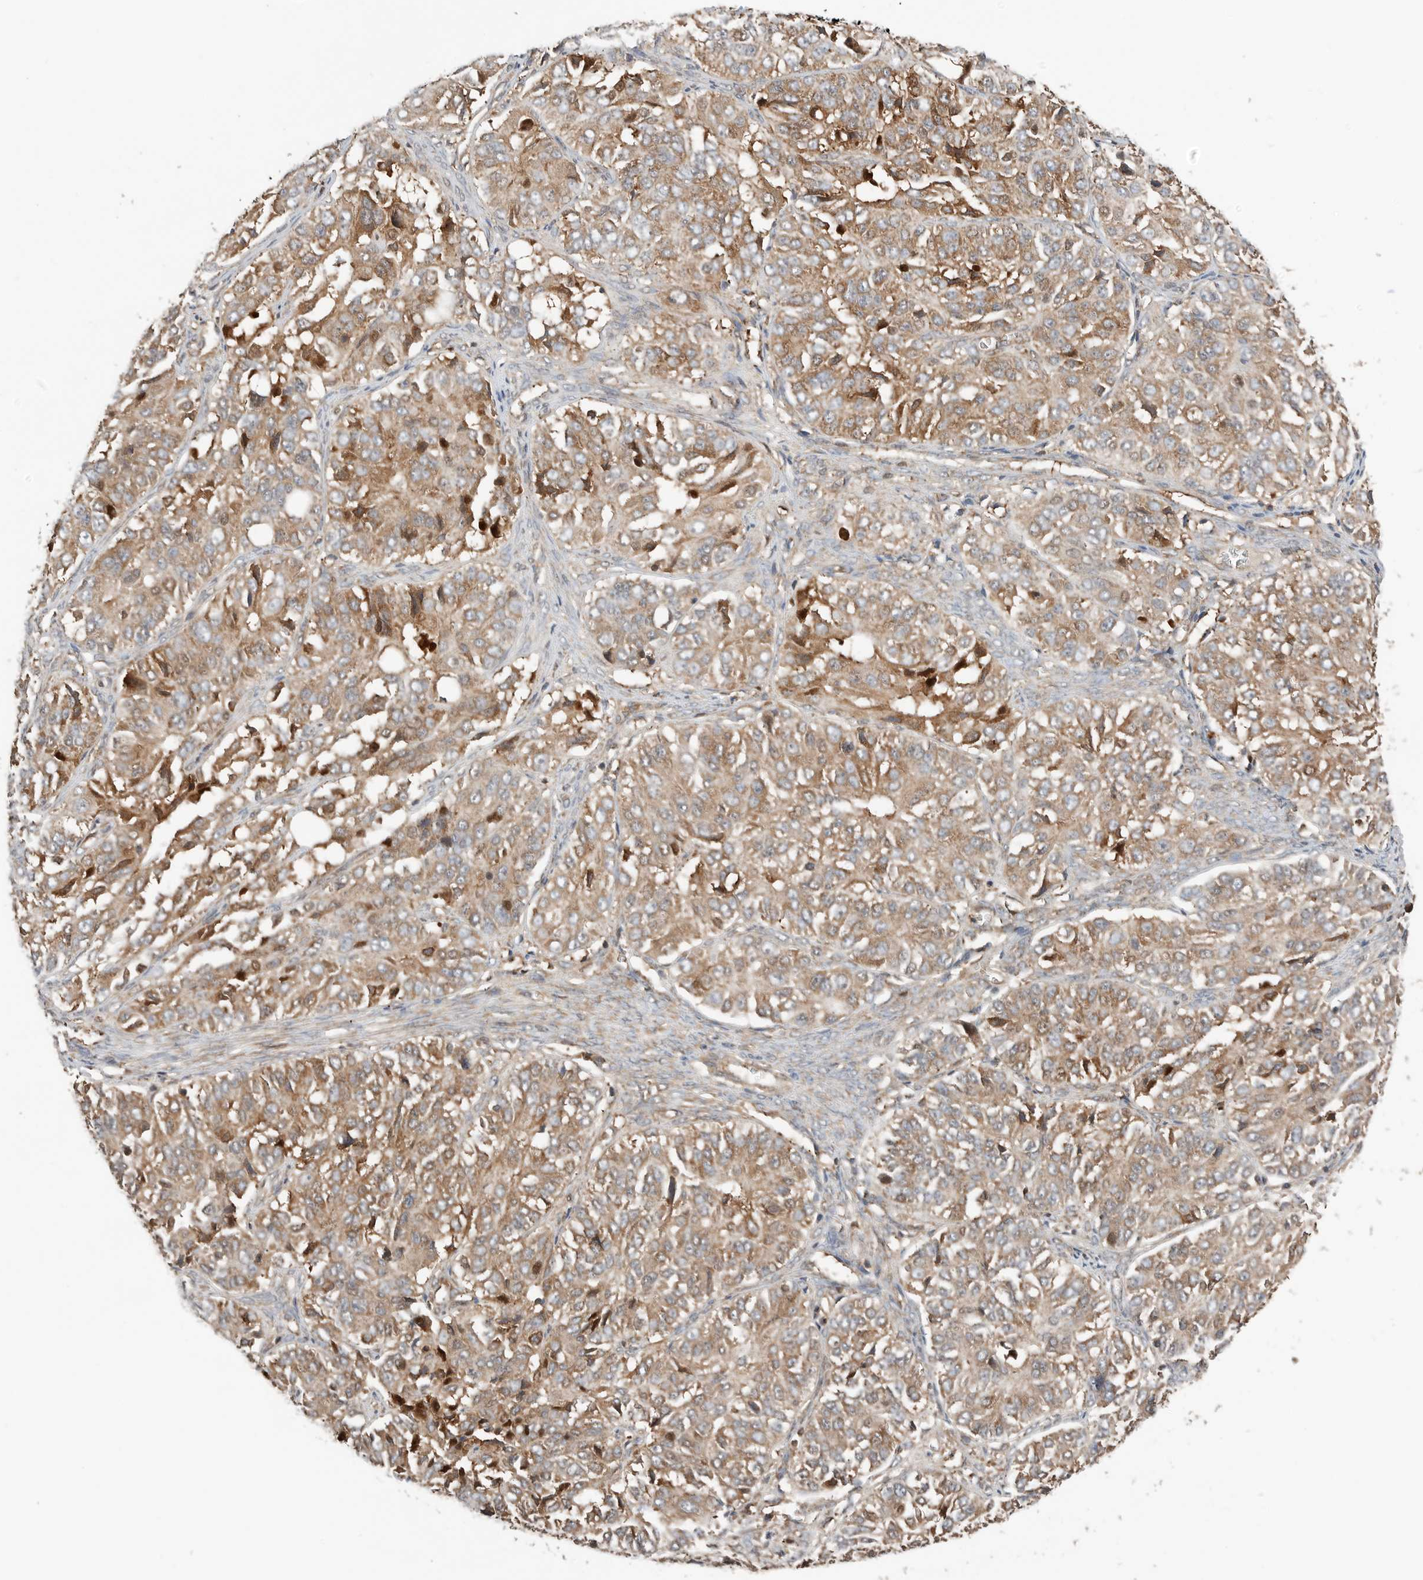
{"staining": {"intensity": "moderate", "quantity": ">75%", "location": "cytoplasmic/membranous"}, "tissue": "ovarian cancer", "cell_type": "Tumor cells", "image_type": "cancer", "snomed": [{"axis": "morphology", "description": "Carcinoma, endometroid"}, {"axis": "topography", "description": "Ovary"}], "caption": "A high-resolution histopathology image shows immunohistochemistry staining of ovarian endometroid carcinoma, which reveals moderate cytoplasmic/membranous expression in approximately >75% of tumor cells. The protein is shown in brown color, while the nuclei are stained blue.", "gene": "XPNPEP1", "patient": {"sex": "female", "age": 51}}